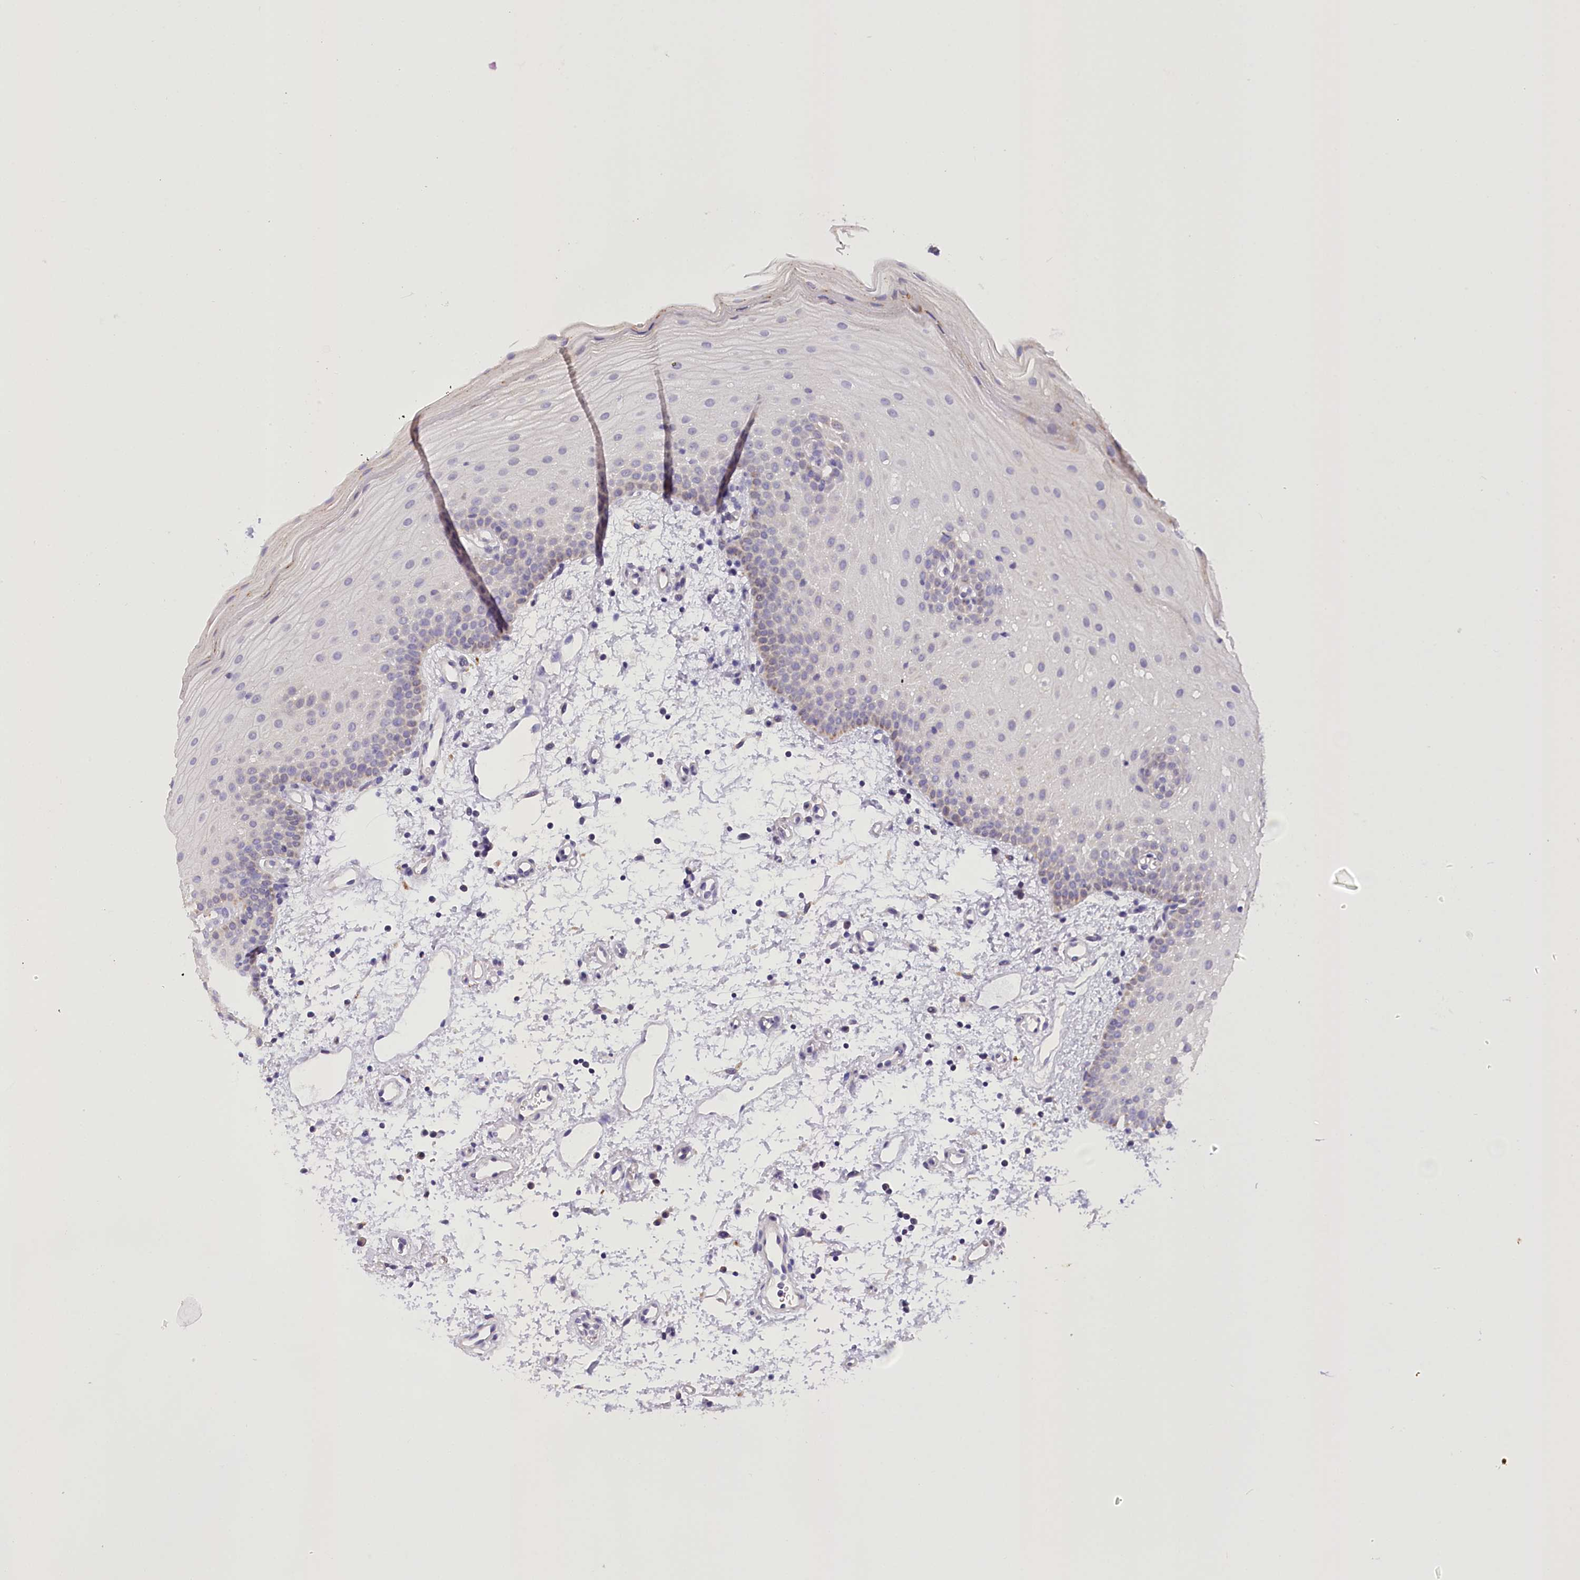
{"staining": {"intensity": "weak", "quantity": "<25%", "location": "cytoplasmic/membranous"}, "tissue": "oral mucosa", "cell_type": "Squamous epithelial cells", "image_type": "normal", "snomed": [{"axis": "morphology", "description": "Normal tissue, NOS"}, {"axis": "morphology", "description": "Squamous cell carcinoma, NOS"}, {"axis": "topography", "description": "Oral tissue"}, {"axis": "topography", "description": "Head-Neck"}], "caption": "DAB immunohistochemical staining of benign human oral mucosa shows no significant expression in squamous epithelial cells.", "gene": "DCUN1D1", "patient": {"sex": "male", "age": 68}}